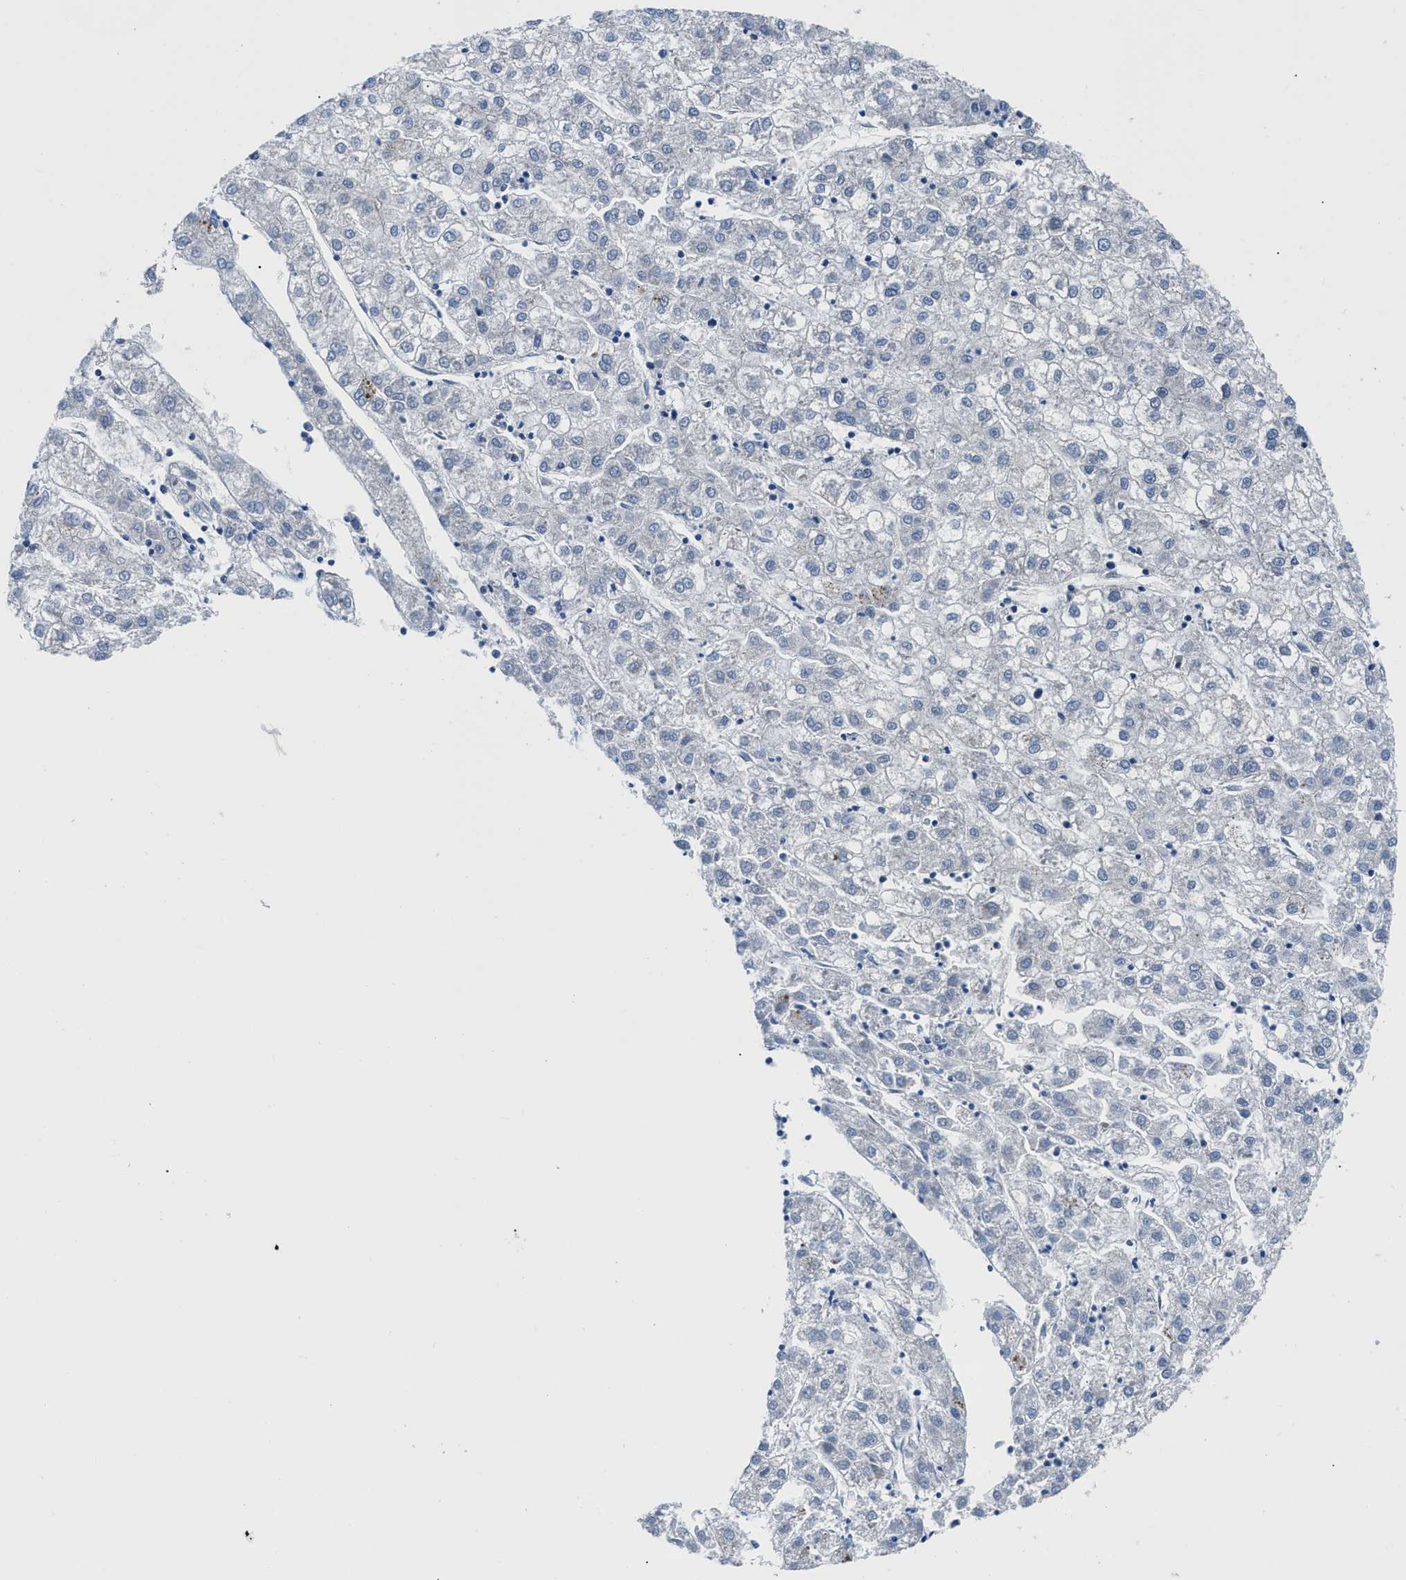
{"staining": {"intensity": "negative", "quantity": "none", "location": "none"}, "tissue": "liver cancer", "cell_type": "Tumor cells", "image_type": "cancer", "snomed": [{"axis": "morphology", "description": "Carcinoma, Hepatocellular, NOS"}, {"axis": "topography", "description": "Liver"}], "caption": "A micrograph of human liver hepatocellular carcinoma is negative for staining in tumor cells. (DAB IHC visualized using brightfield microscopy, high magnification).", "gene": "LMO2", "patient": {"sex": "male", "age": 72}}